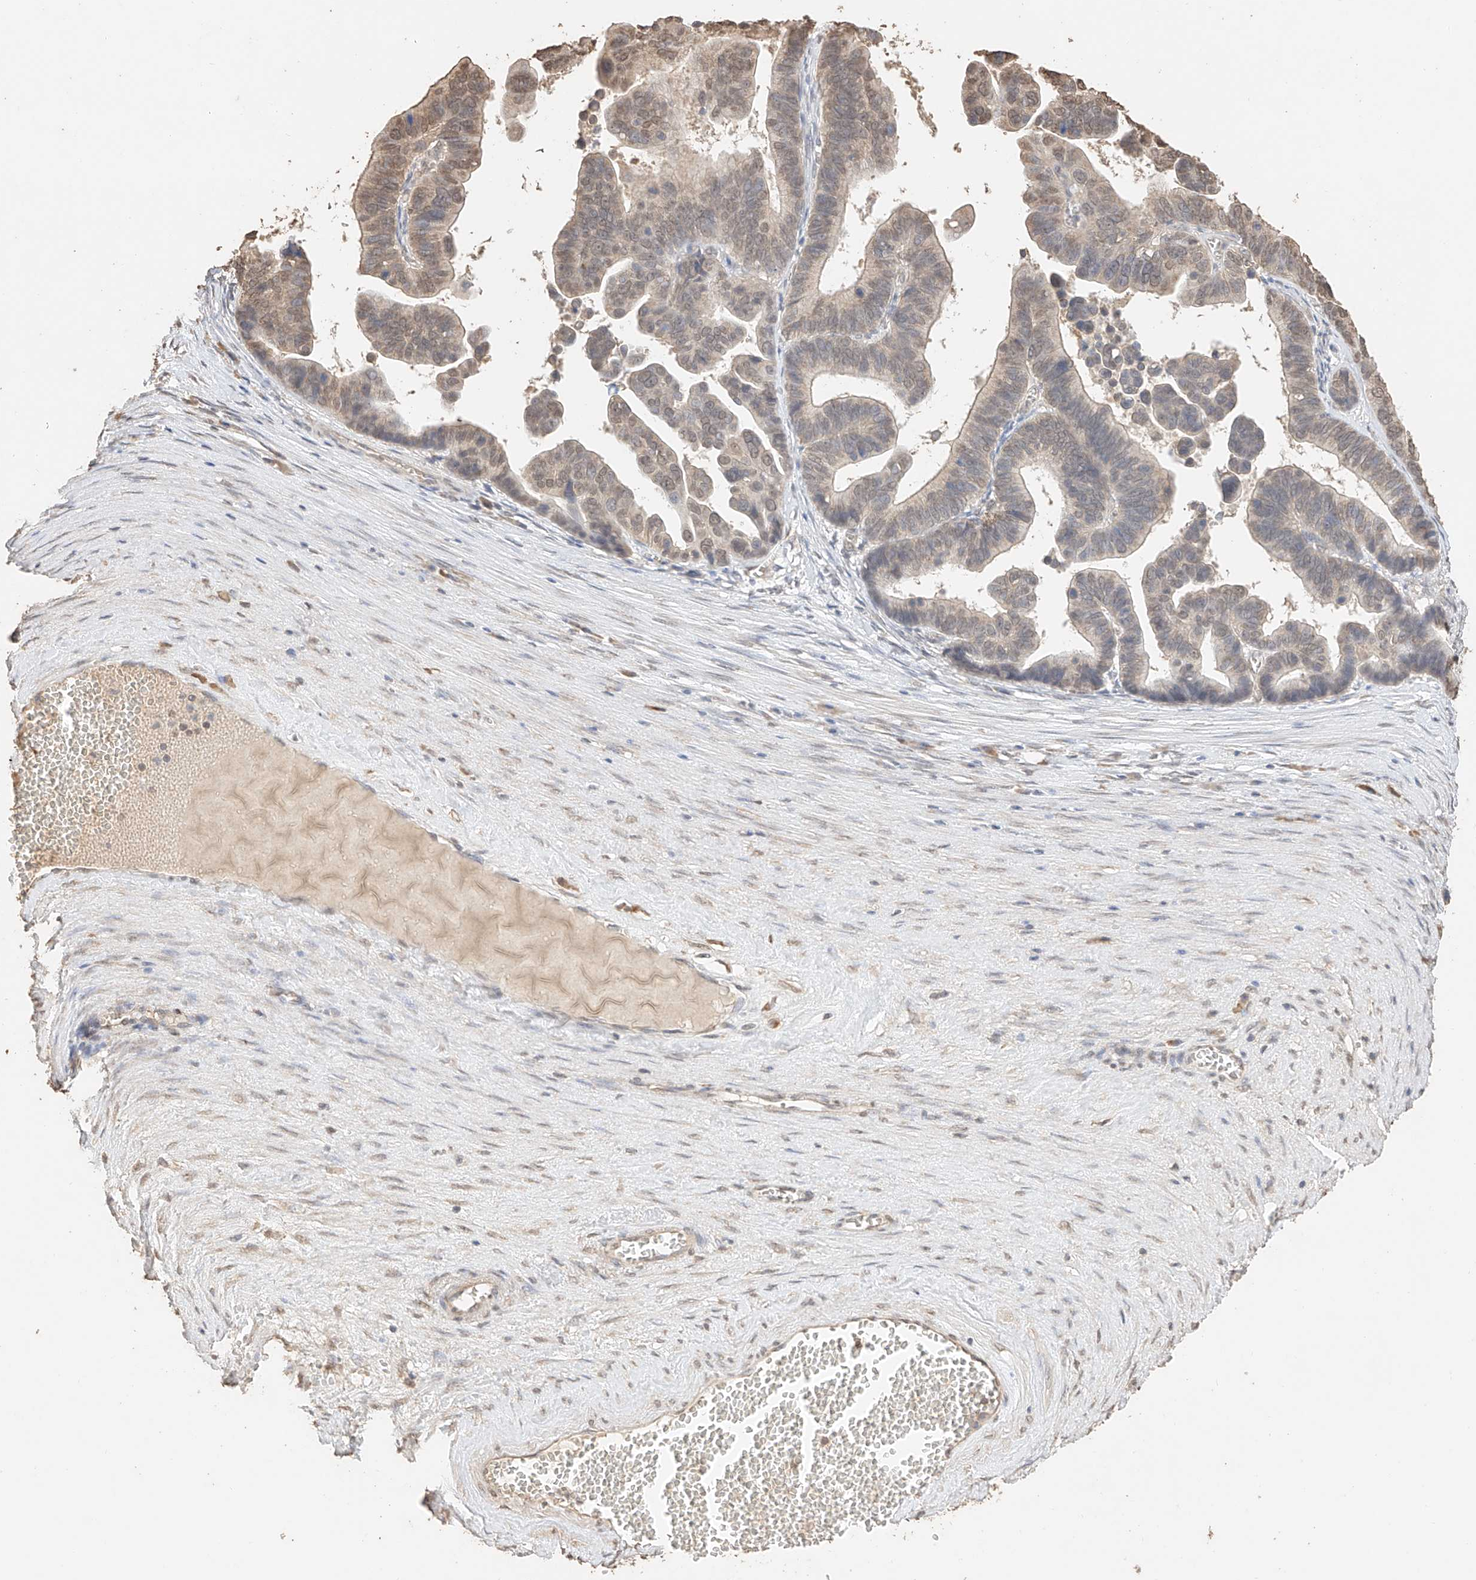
{"staining": {"intensity": "weak", "quantity": ">75%", "location": "cytoplasmic/membranous,nuclear"}, "tissue": "ovarian cancer", "cell_type": "Tumor cells", "image_type": "cancer", "snomed": [{"axis": "morphology", "description": "Cystadenocarcinoma, serous, NOS"}, {"axis": "topography", "description": "Ovary"}], "caption": "Immunohistochemical staining of human ovarian cancer (serous cystadenocarcinoma) displays weak cytoplasmic/membranous and nuclear protein staining in approximately >75% of tumor cells.", "gene": "IL22RA2", "patient": {"sex": "female", "age": 56}}